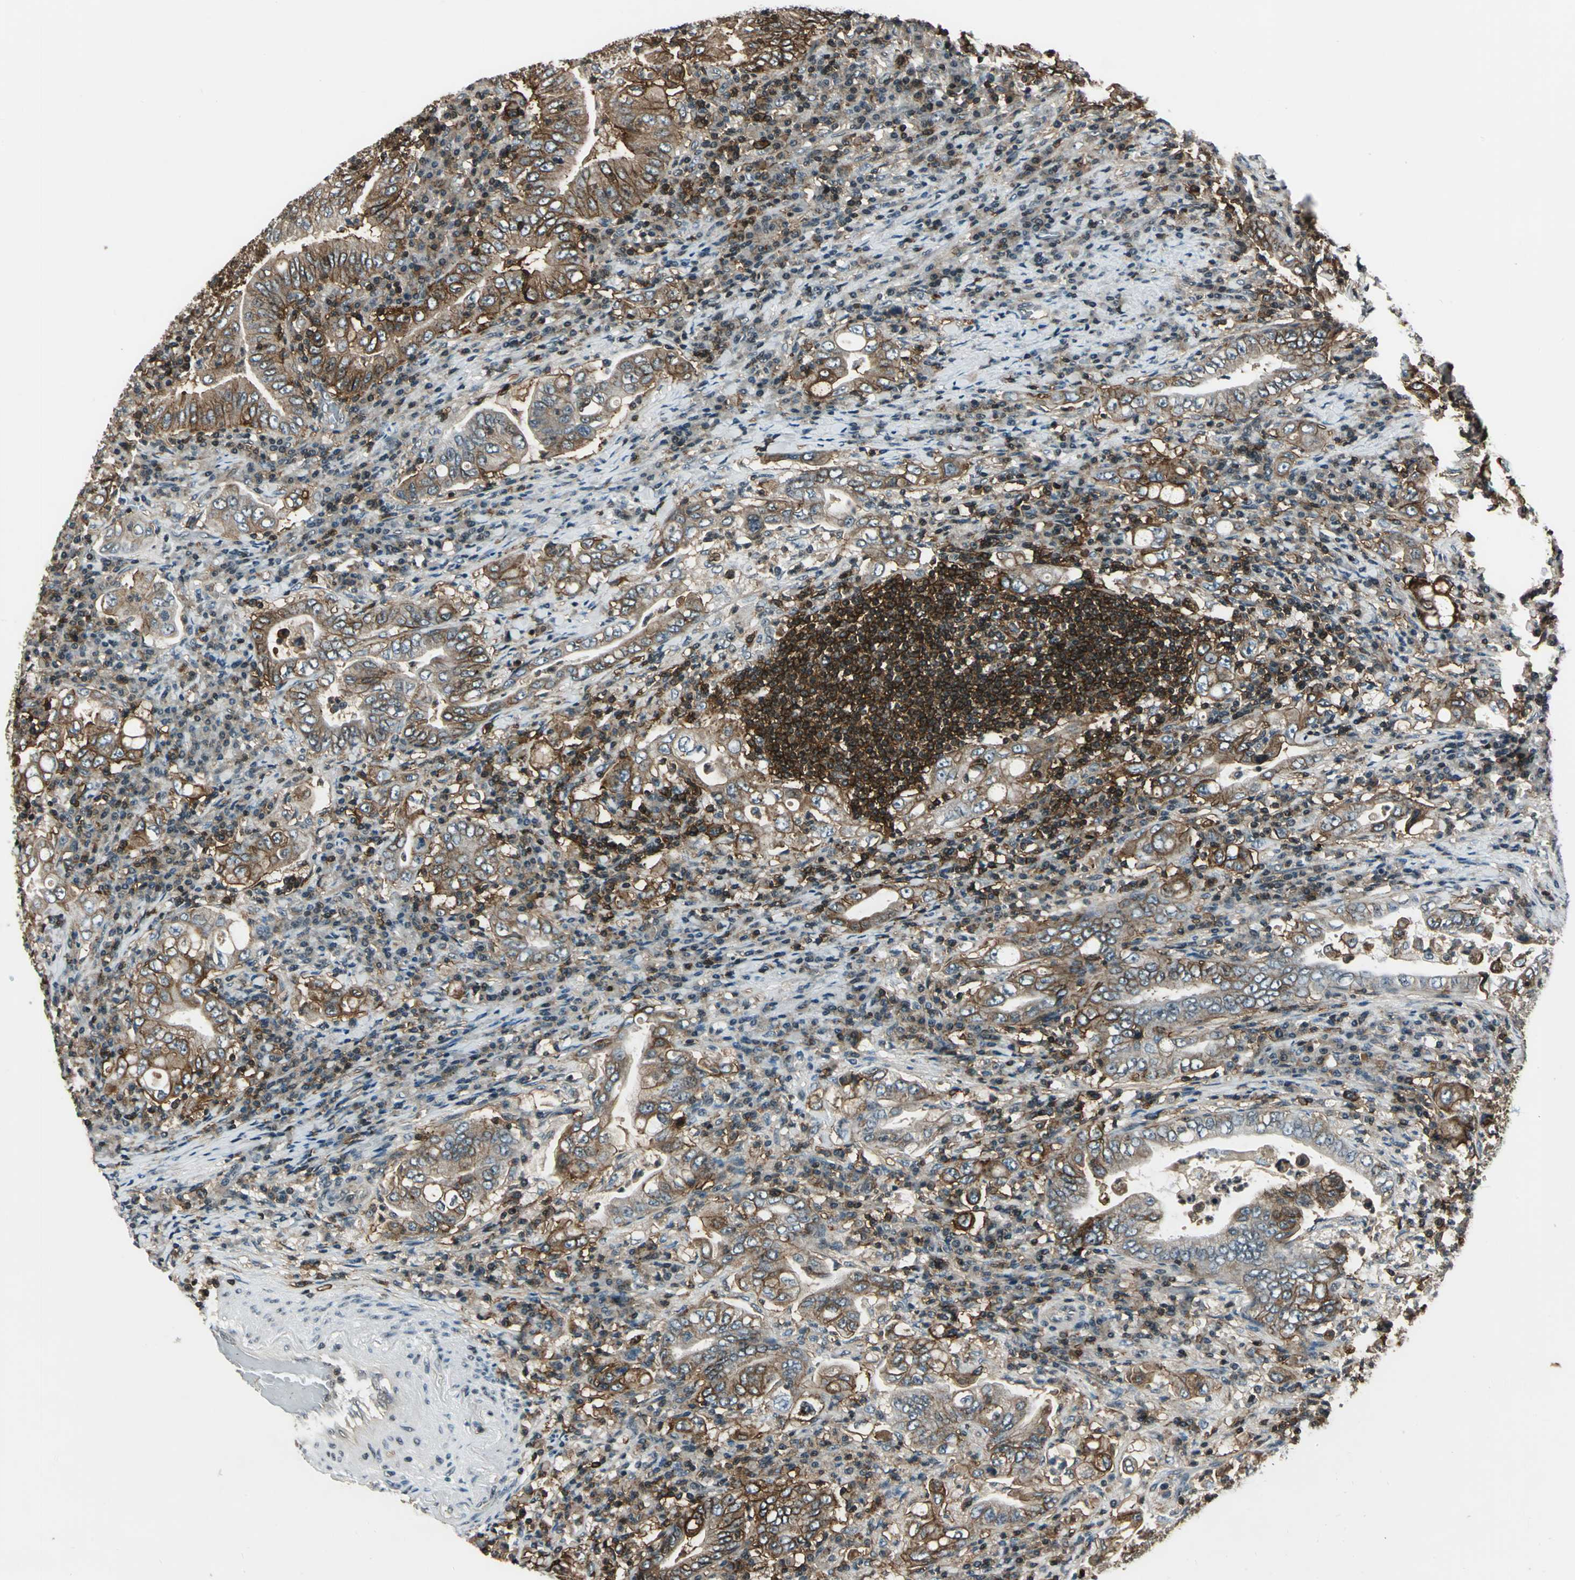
{"staining": {"intensity": "strong", "quantity": "25%-75%", "location": "cytoplasmic/membranous"}, "tissue": "stomach cancer", "cell_type": "Tumor cells", "image_type": "cancer", "snomed": [{"axis": "morphology", "description": "Normal tissue, NOS"}, {"axis": "morphology", "description": "Adenocarcinoma, NOS"}, {"axis": "topography", "description": "Esophagus"}, {"axis": "topography", "description": "Stomach, upper"}, {"axis": "topography", "description": "Peripheral nerve tissue"}], "caption": "Stomach adenocarcinoma stained with DAB (3,3'-diaminobenzidine) immunohistochemistry exhibits high levels of strong cytoplasmic/membranous expression in about 25%-75% of tumor cells. The staining was performed using DAB, with brown indicating positive protein expression. Nuclei are stained blue with hematoxylin.", "gene": "NR2C2", "patient": {"sex": "male", "age": 62}}